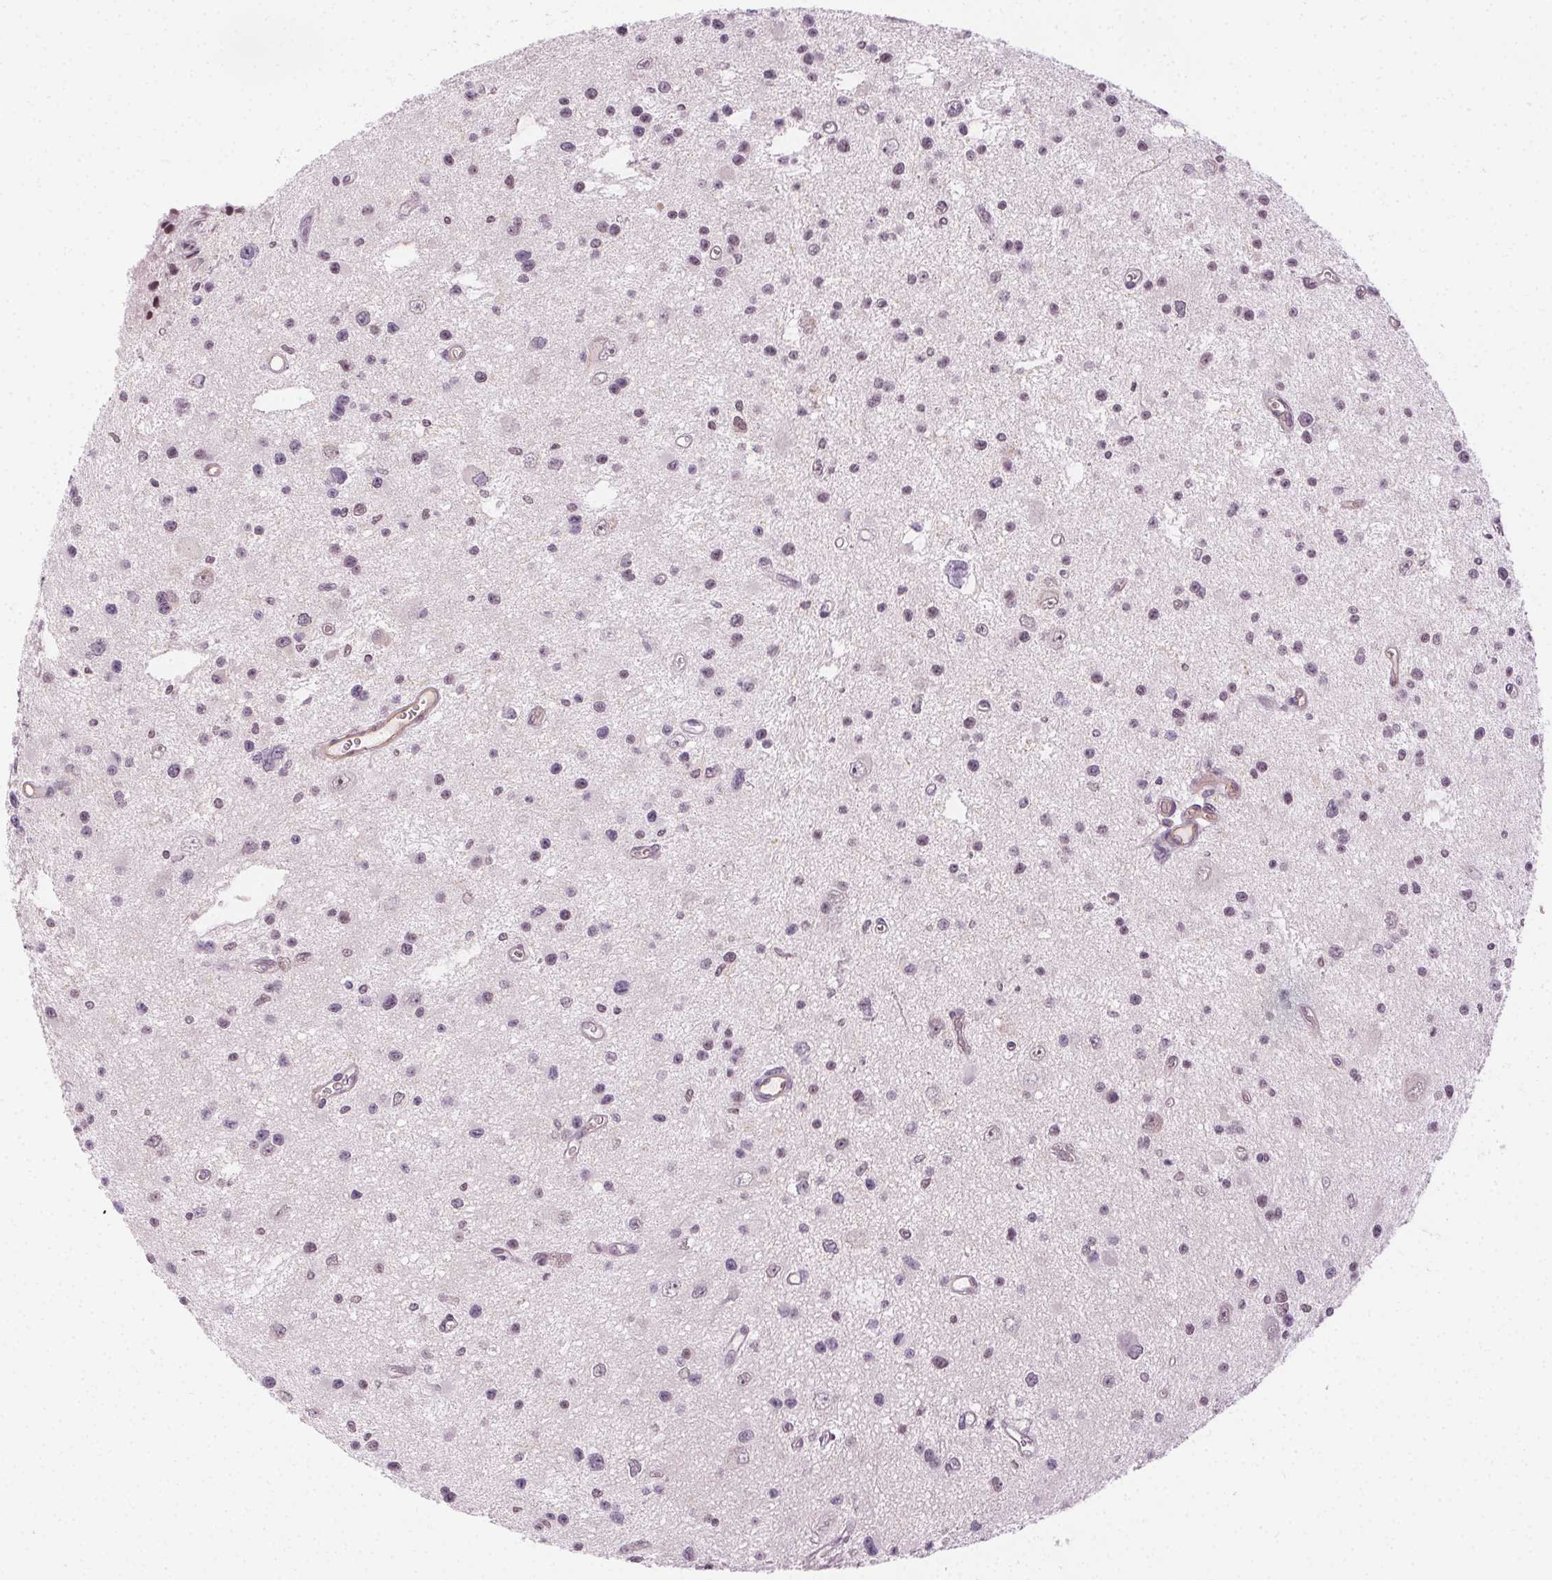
{"staining": {"intensity": "weak", "quantity": "25%-75%", "location": "nuclear"}, "tissue": "glioma", "cell_type": "Tumor cells", "image_type": "cancer", "snomed": [{"axis": "morphology", "description": "Glioma, malignant, Low grade"}, {"axis": "topography", "description": "Brain"}], "caption": "This photomicrograph exhibits immunohistochemistry staining of human glioma, with low weak nuclear staining in approximately 25%-75% of tumor cells.", "gene": "AIF1L", "patient": {"sex": "male", "age": 43}}